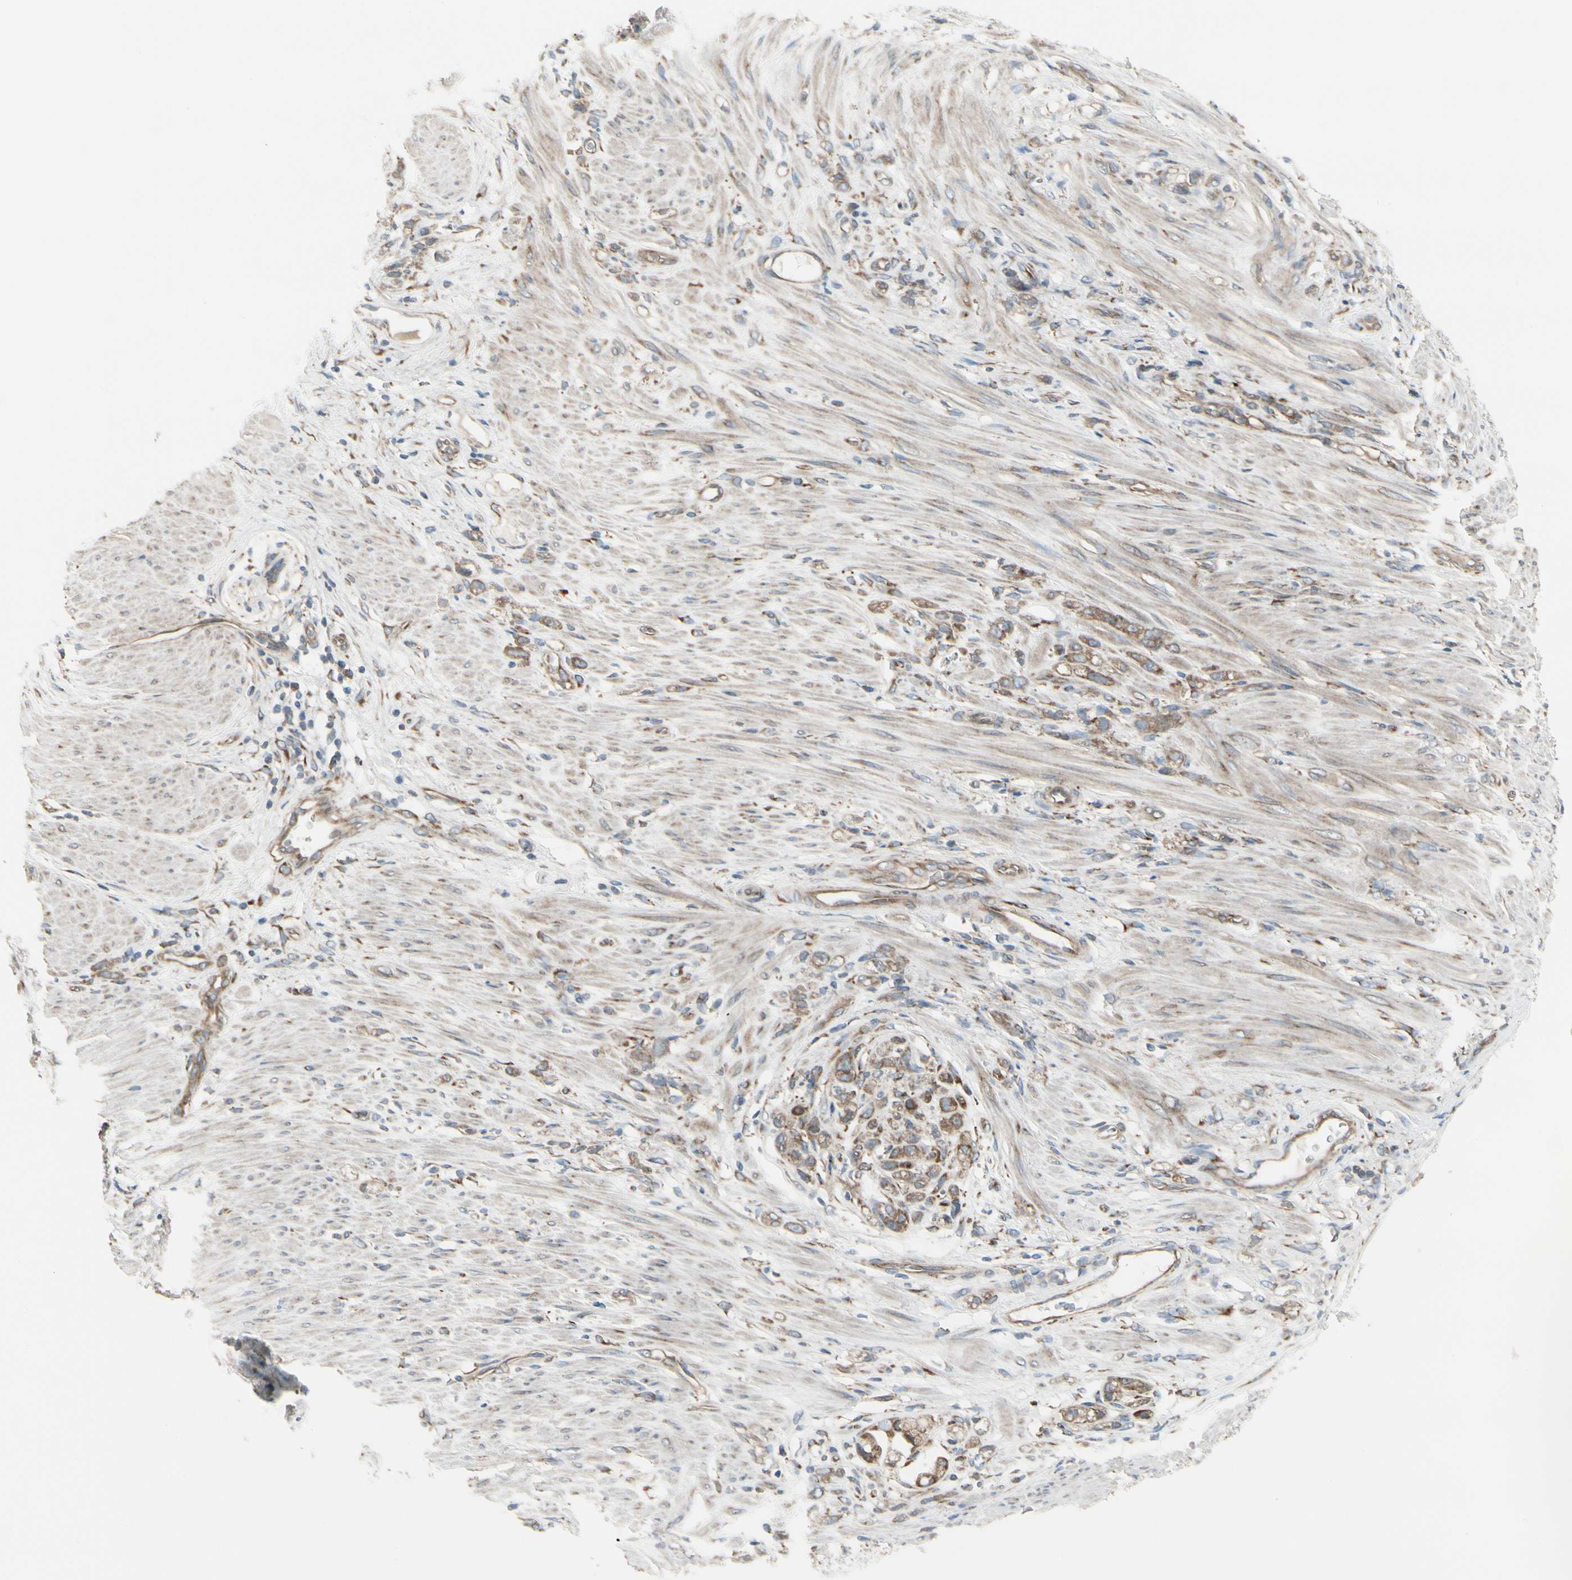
{"staining": {"intensity": "moderate", "quantity": ">75%", "location": "cytoplasmic/membranous"}, "tissue": "stomach cancer", "cell_type": "Tumor cells", "image_type": "cancer", "snomed": [{"axis": "morphology", "description": "Adenocarcinoma, NOS"}, {"axis": "topography", "description": "Stomach"}], "caption": "Immunohistochemical staining of human stomach cancer (adenocarcinoma) exhibits medium levels of moderate cytoplasmic/membranous positivity in about >75% of tumor cells. The staining was performed using DAB to visualize the protein expression in brown, while the nuclei were stained in blue with hematoxylin (Magnification: 20x).", "gene": "FNDC3A", "patient": {"sex": "male", "age": 82}}